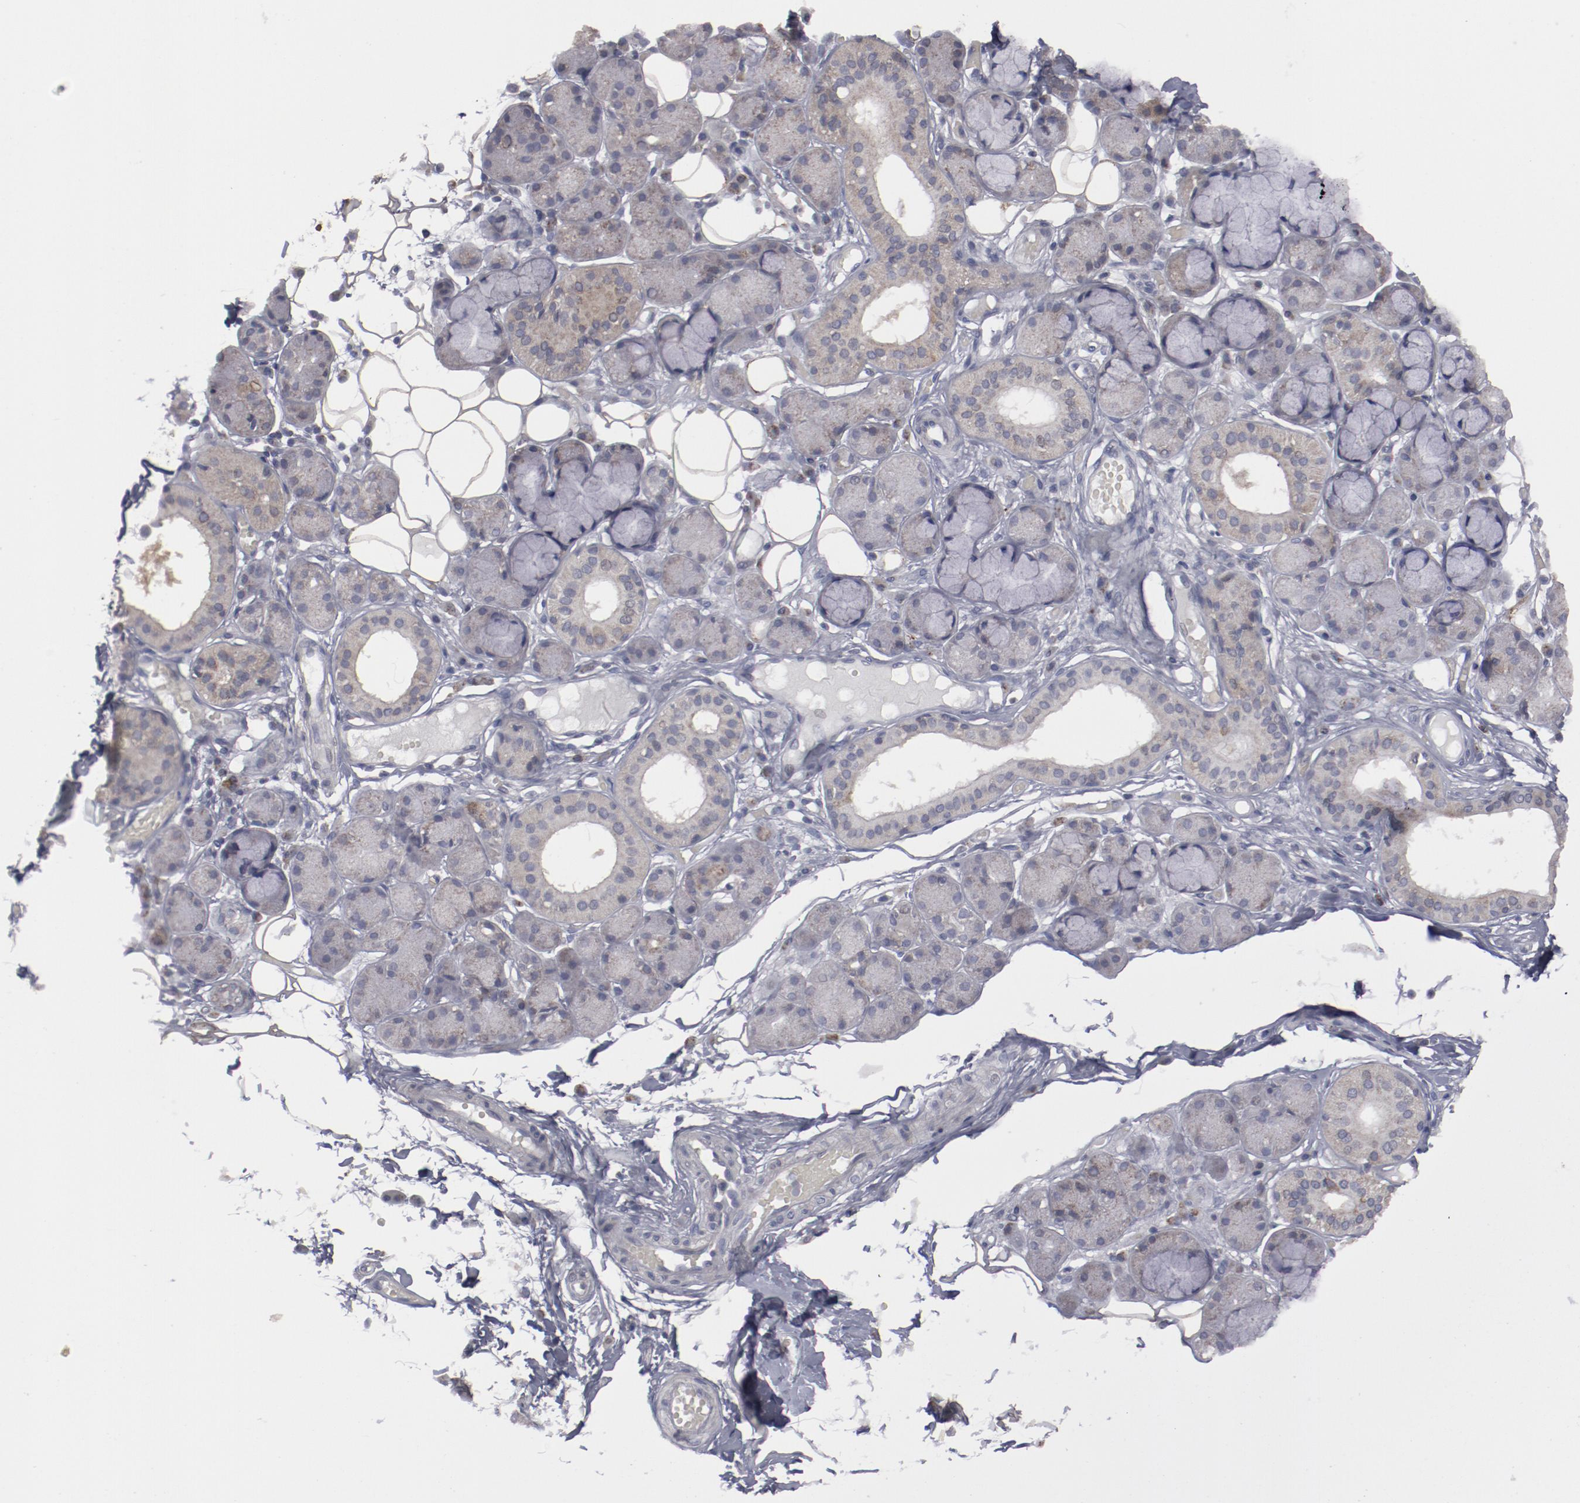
{"staining": {"intensity": "weak", "quantity": "25%-75%", "location": "cytoplasmic/membranous"}, "tissue": "salivary gland", "cell_type": "Glandular cells", "image_type": "normal", "snomed": [{"axis": "morphology", "description": "Normal tissue, NOS"}, {"axis": "topography", "description": "Skeletal muscle"}, {"axis": "topography", "description": "Oral tissue"}, {"axis": "topography", "description": "Salivary gland"}, {"axis": "topography", "description": "Peripheral nerve tissue"}], "caption": "The immunohistochemical stain highlights weak cytoplasmic/membranous staining in glandular cells of benign salivary gland. (brown staining indicates protein expression, while blue staining denotes nuclei).", "gene": "MYOM2", "patient": {"sex": "male", "age": 54}}